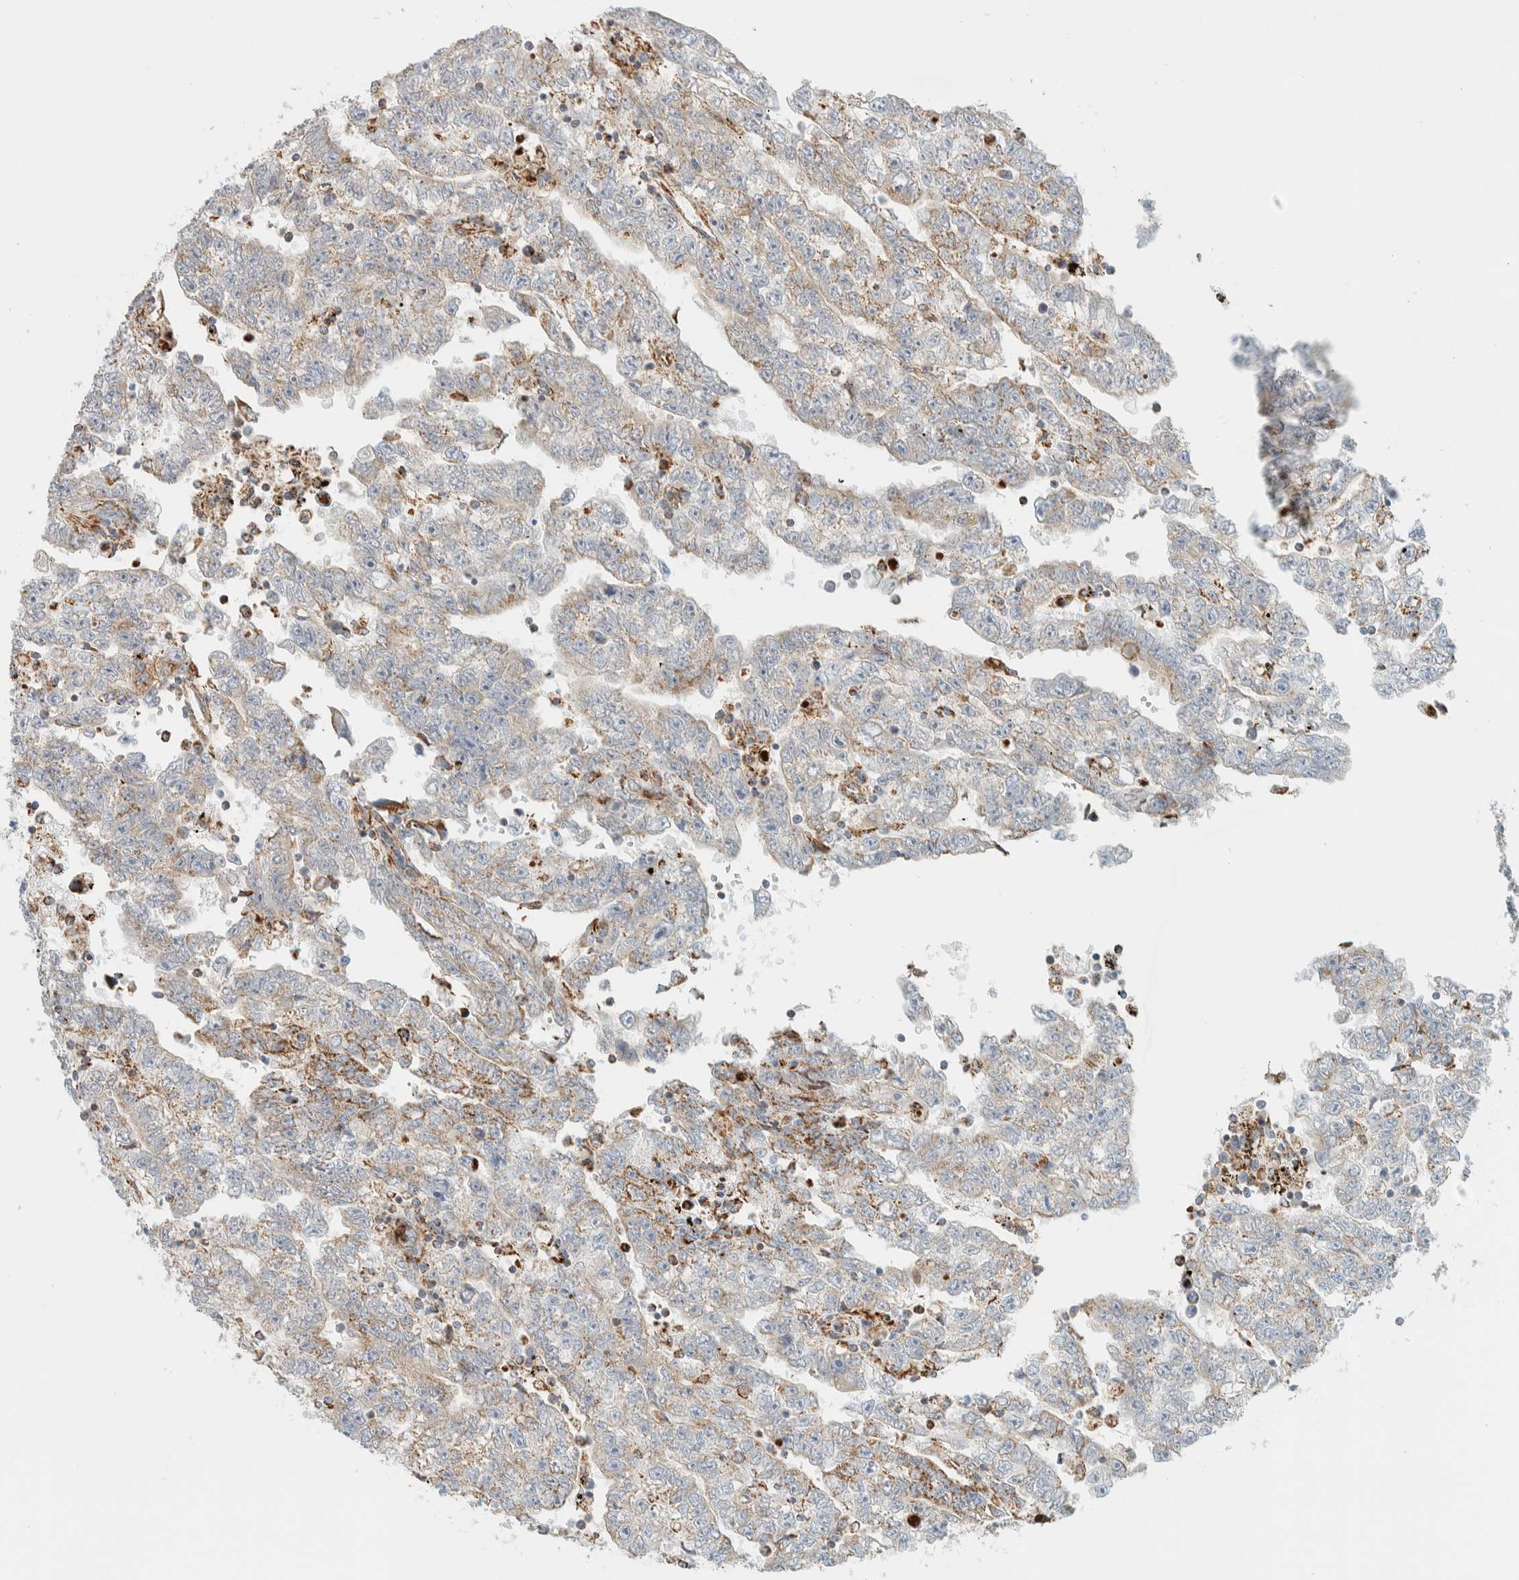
{"staining": {"intensity": "moderate", "quantity": "25%-75%", "location": "cytoplasmic/membranous"}, "tissue": "testis cancer", "cell_type": "Tumor cells", "image_type": "cancer", "snomed": [{"axis": "morphology", "description": "Carcinoma, Embryonal, NOS"}, {"axis": "topography", "description": "Testis"}], "caption": "Immunohistochemistry (IHC) photomicrograph of neoplastic tissue: human embryonal carcinoma (testis) stained using immunohistochemistry reveals medium levels of moderate protein expression localized specifically in the cytoplasmic/membranous of tumor cells, appearing as a cytoplasmic/membranous brown color.", "gene": "KIFAP3", "patient": {"sex": "male", "age": 25}}